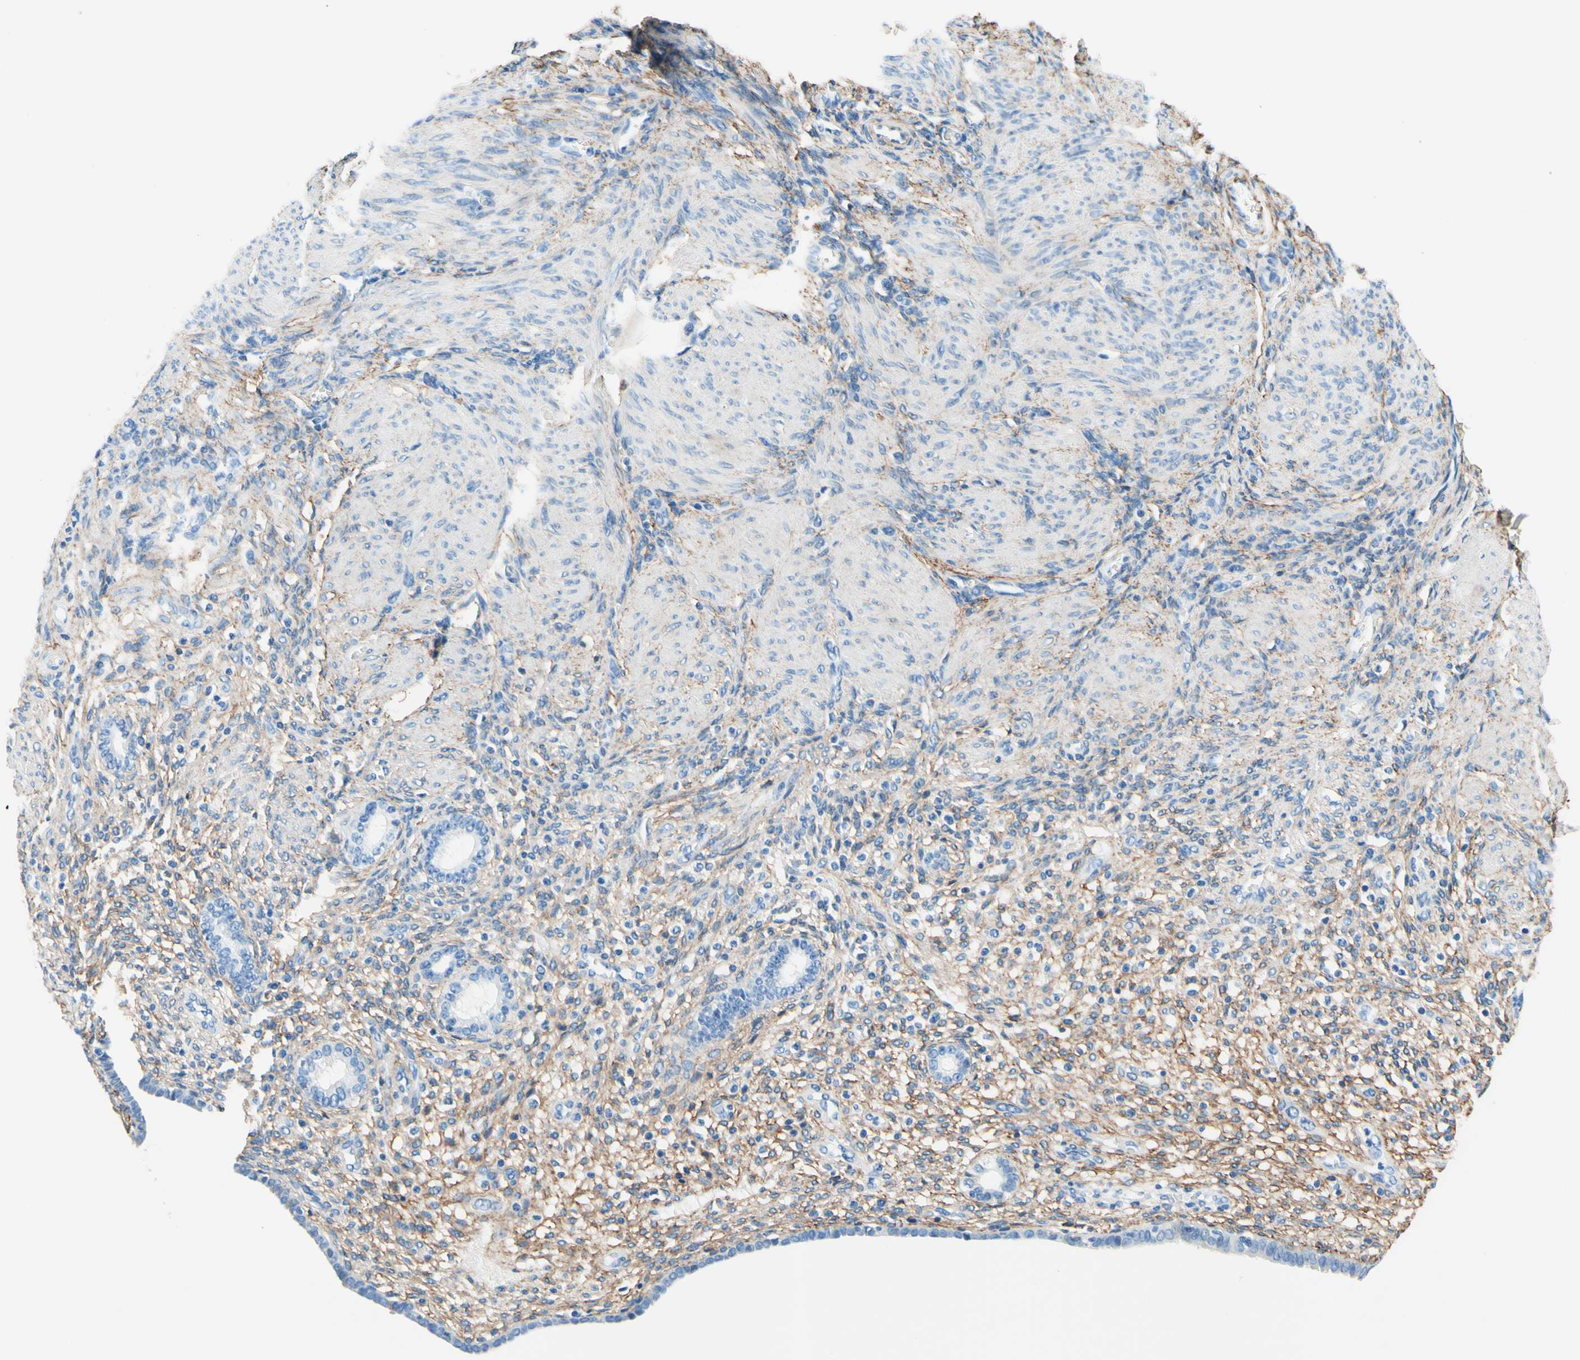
{"staining": {"intensity": "moderate", "quantity": "25%-75%", "location": "cytoplasmic/membranous"}, "tissue": "endometrium", "cell_type": "Cells in endometrial stroma", "image_type": "normal", "snomed": [{"axis": "morphology", "description": "Normal tissue, NOS"}, {"axis": "topography", "description": "Endometrium"}], "caption": "Immunohistochemical staining of unremarkable human endometrium displays 25%-75% levels of moderate cytoplasmic/membranous protein staining in approximately 25%-75% of cells in endometrial stroma.", "gene": "MFAP5", "patient": {"sex": "female", "age": 72}}